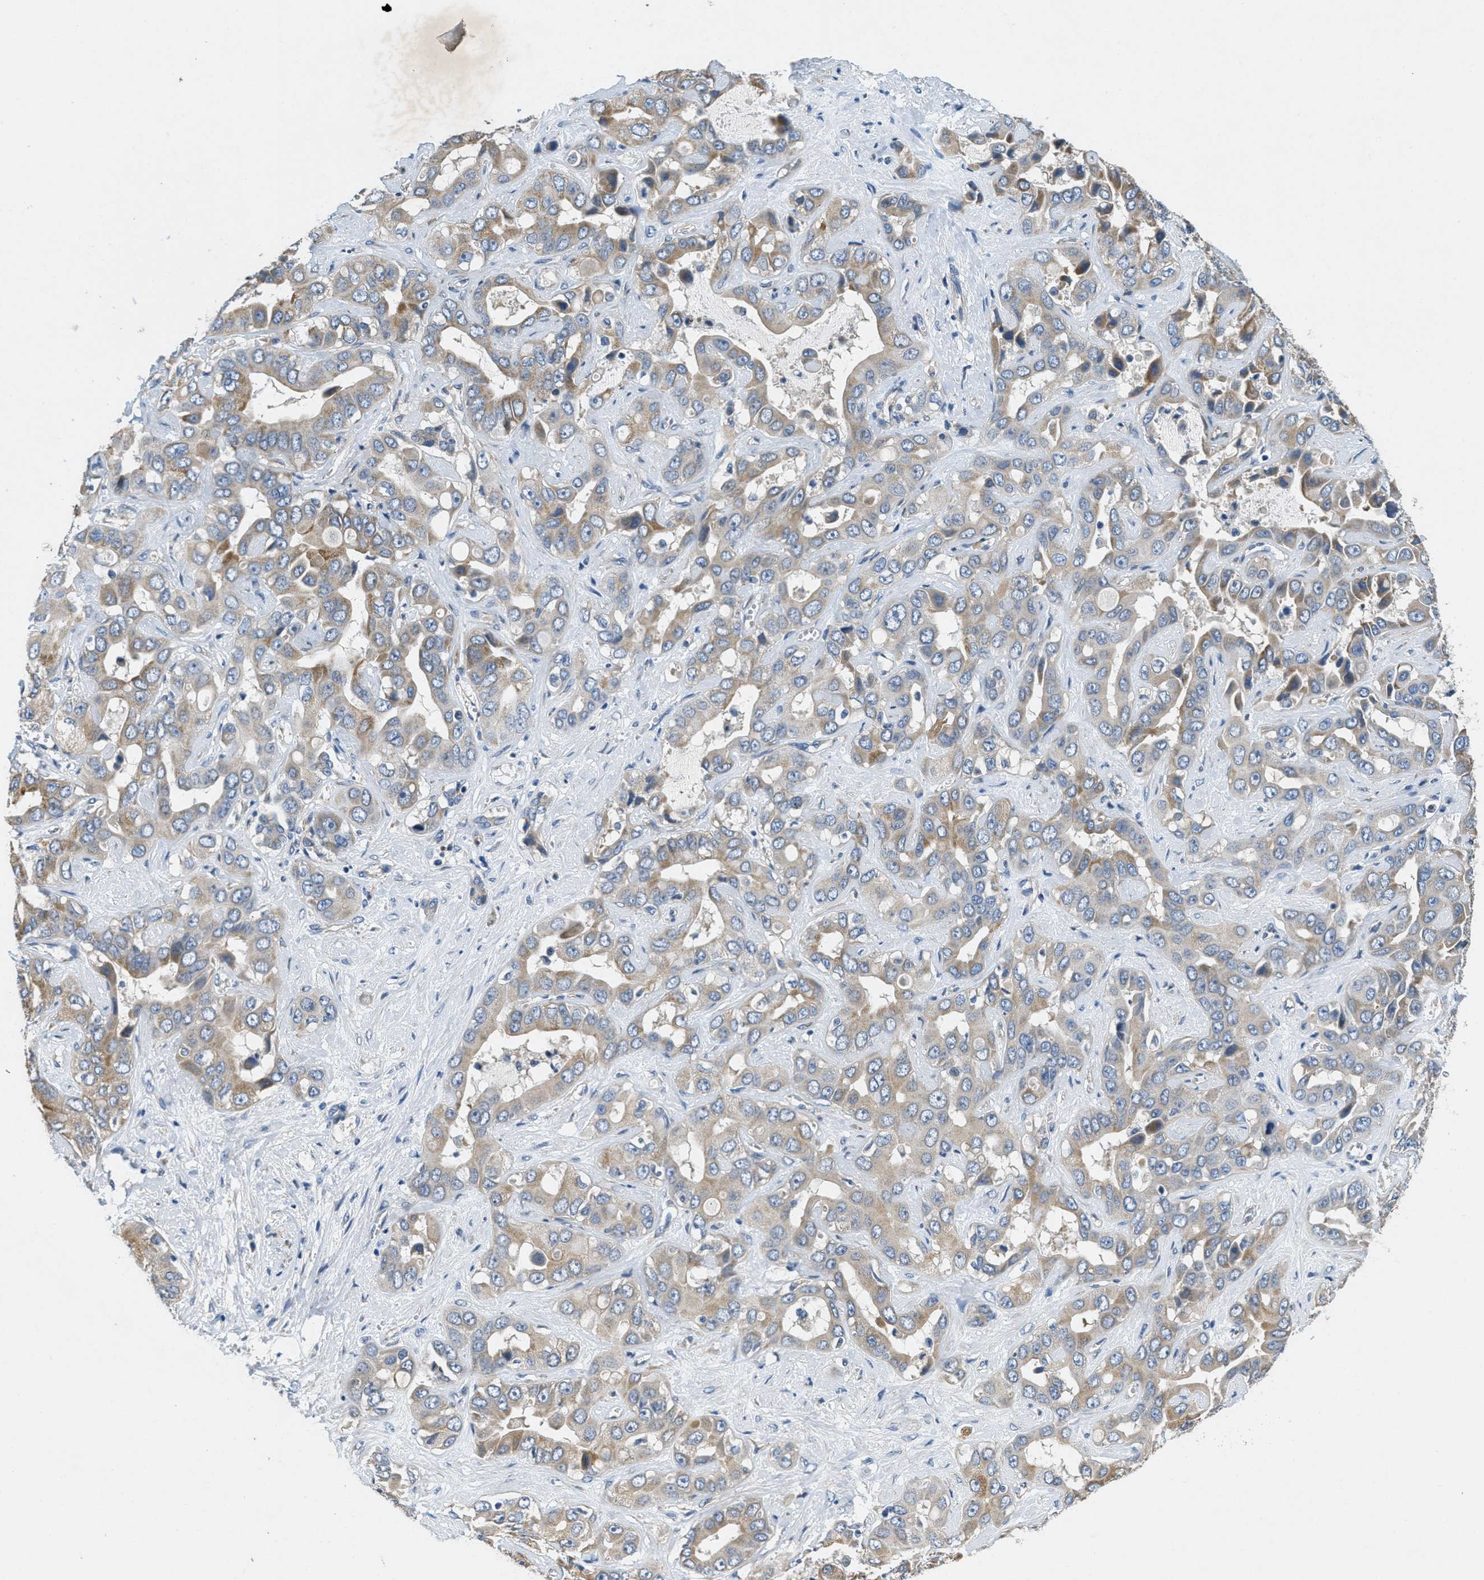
{"staining": {"intensity": "weak", "quantity": ">75%", "location": "cytoplasmic/membranous"}, "tissue": "liver cancer", "cell_type": "Tumor cells", "image_type": "cancer", "snomed": [{"axis": "morphology", "description": "Cholangiocarcinoma"}, {"axis": "topography", "description": "Liver"}], "caption": "Human liver cancer (cholangiocarcinoma) stained with a protein marker exhibits weak staining in tumor cells.", "gene": "TOMM70", "patient": {"sex": "female", "age": 52}}